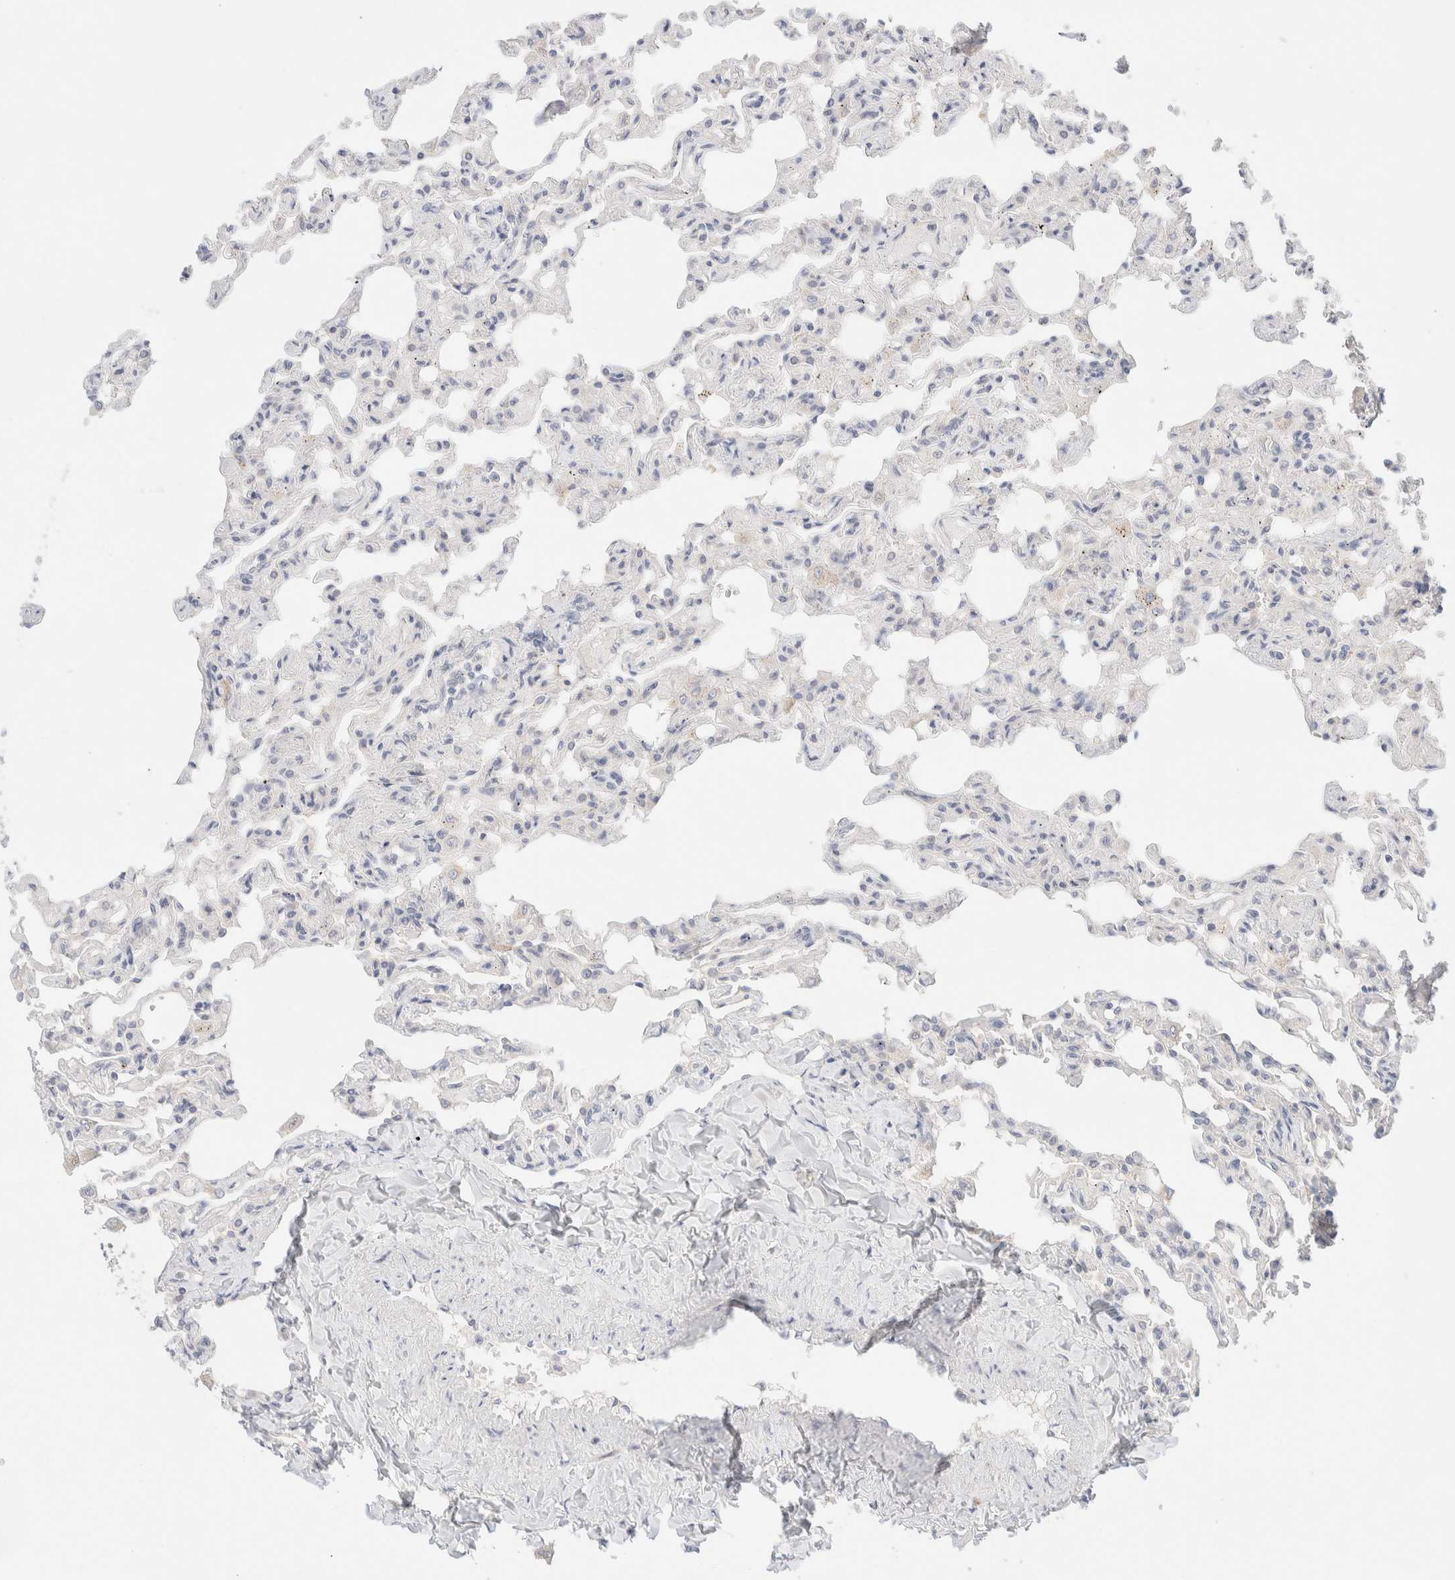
{"staining": {"intensity": "negative", "quantity": "none", "location": "none"}, "tissue": "lung", "cell_type": "Alveolar cells", "image_type": "normal", "snomed": [{"axis": "morphology", "description": "Normal tissue, NOS"}, {"axis": "topography", "description": "Lung"}], "caption": "Image shows no protein staining in alveolar cells of unremarkable lung. (Stains: DAB (3,3'-diaminobenzidine) IHC with hematoxylin counter stain, Microscopy: brightfield microscopy at high magnification).", "gene": "CHKA", "patient": {"sex": "male", "age": 21}}